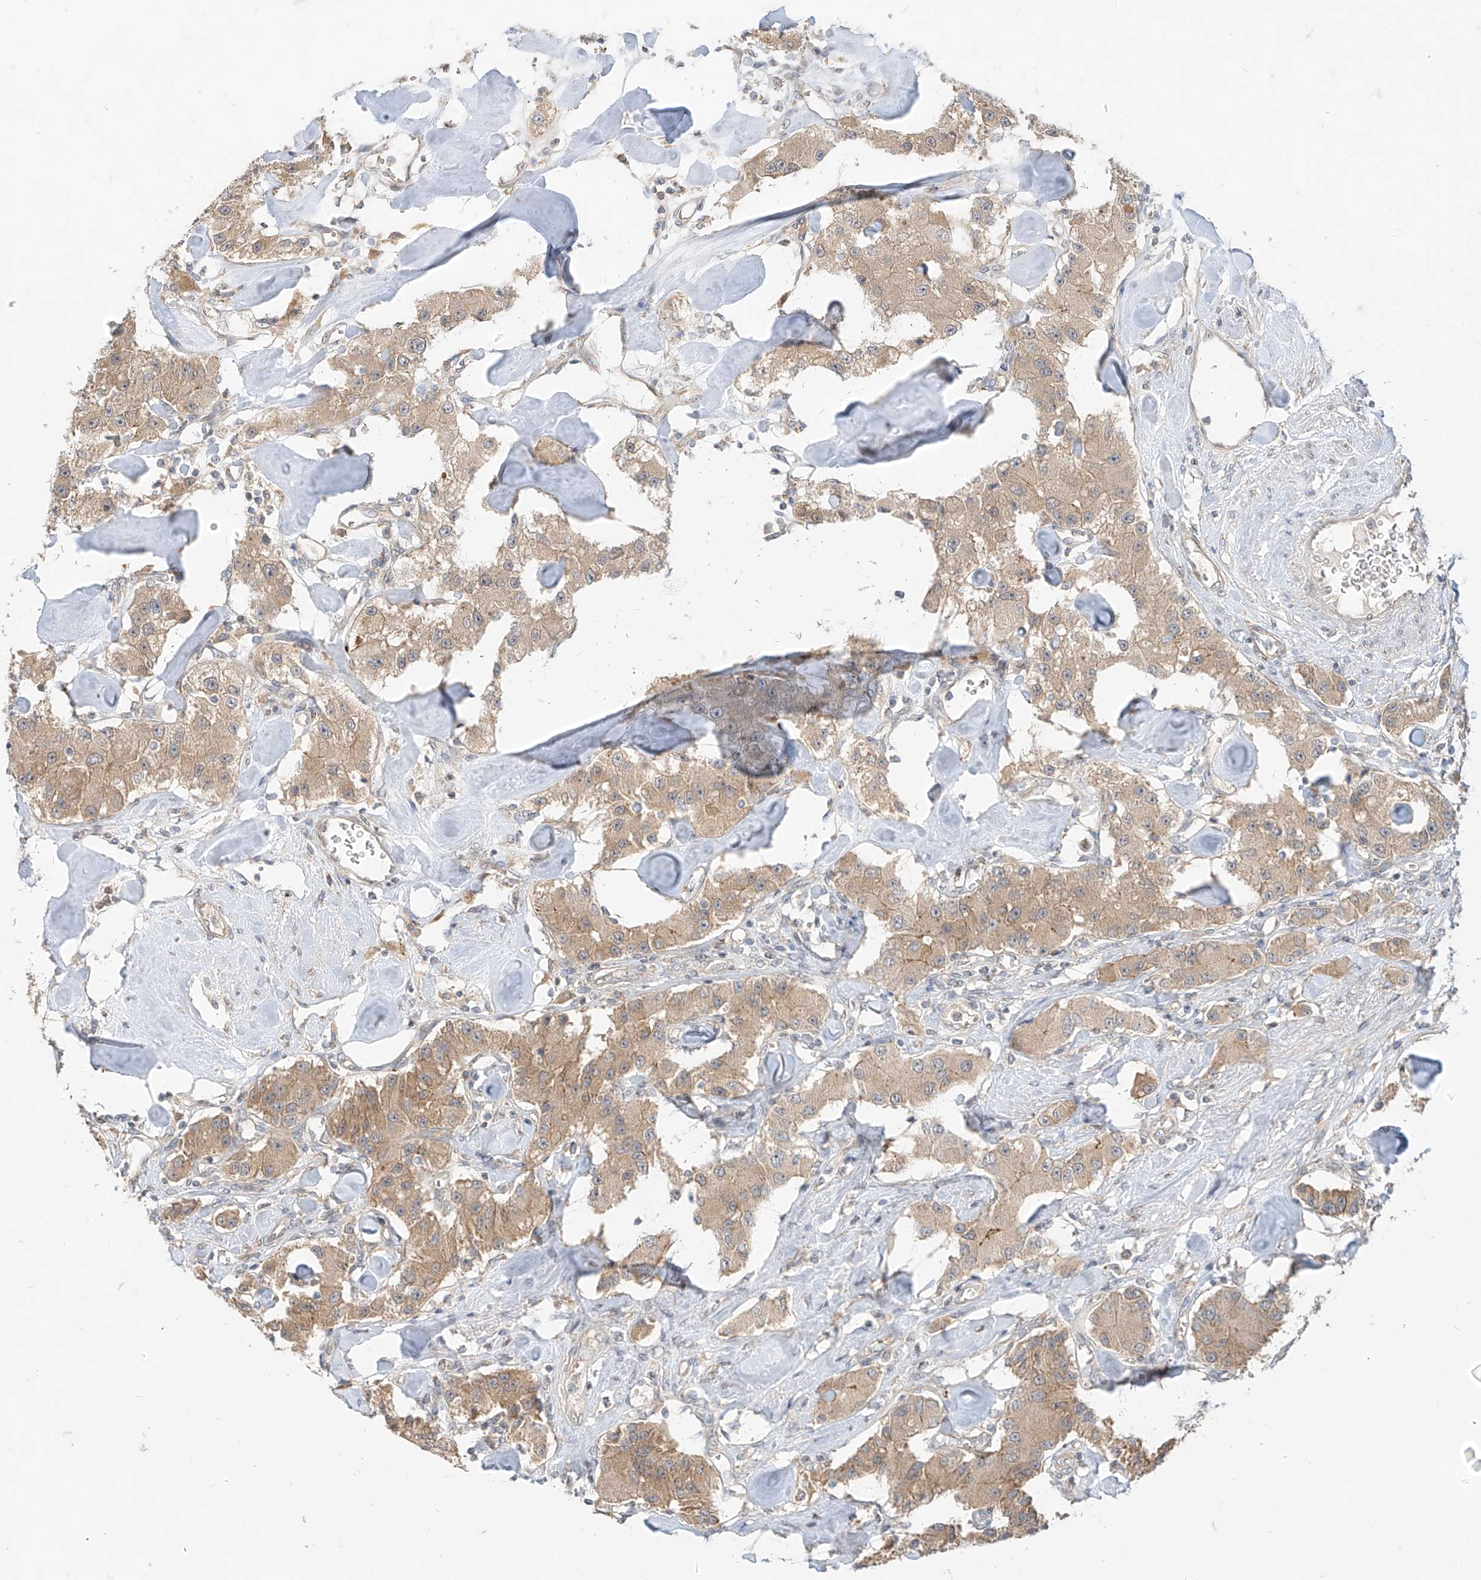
{"staining": {"intensity": "moderate", "quantity": ">75%", "location": "cytoplasmic/membranous"}, "tissue": "carcinoid", "cell_type": "Tumor cells", "image_type": "cancer", "snomed": [{"axis": "morphology", "description": "Carcinoid, malignant, NOS"}, {"axis": "topography", "description": "Pancreas"}], "caption": "A brown stain highlights moderate cytoplasmic/membranous expression of a protein in human carcinoid (malignant) tumor cells.", "gene": "MTUS2", "patient": {"sex": "male", "age": 41}}